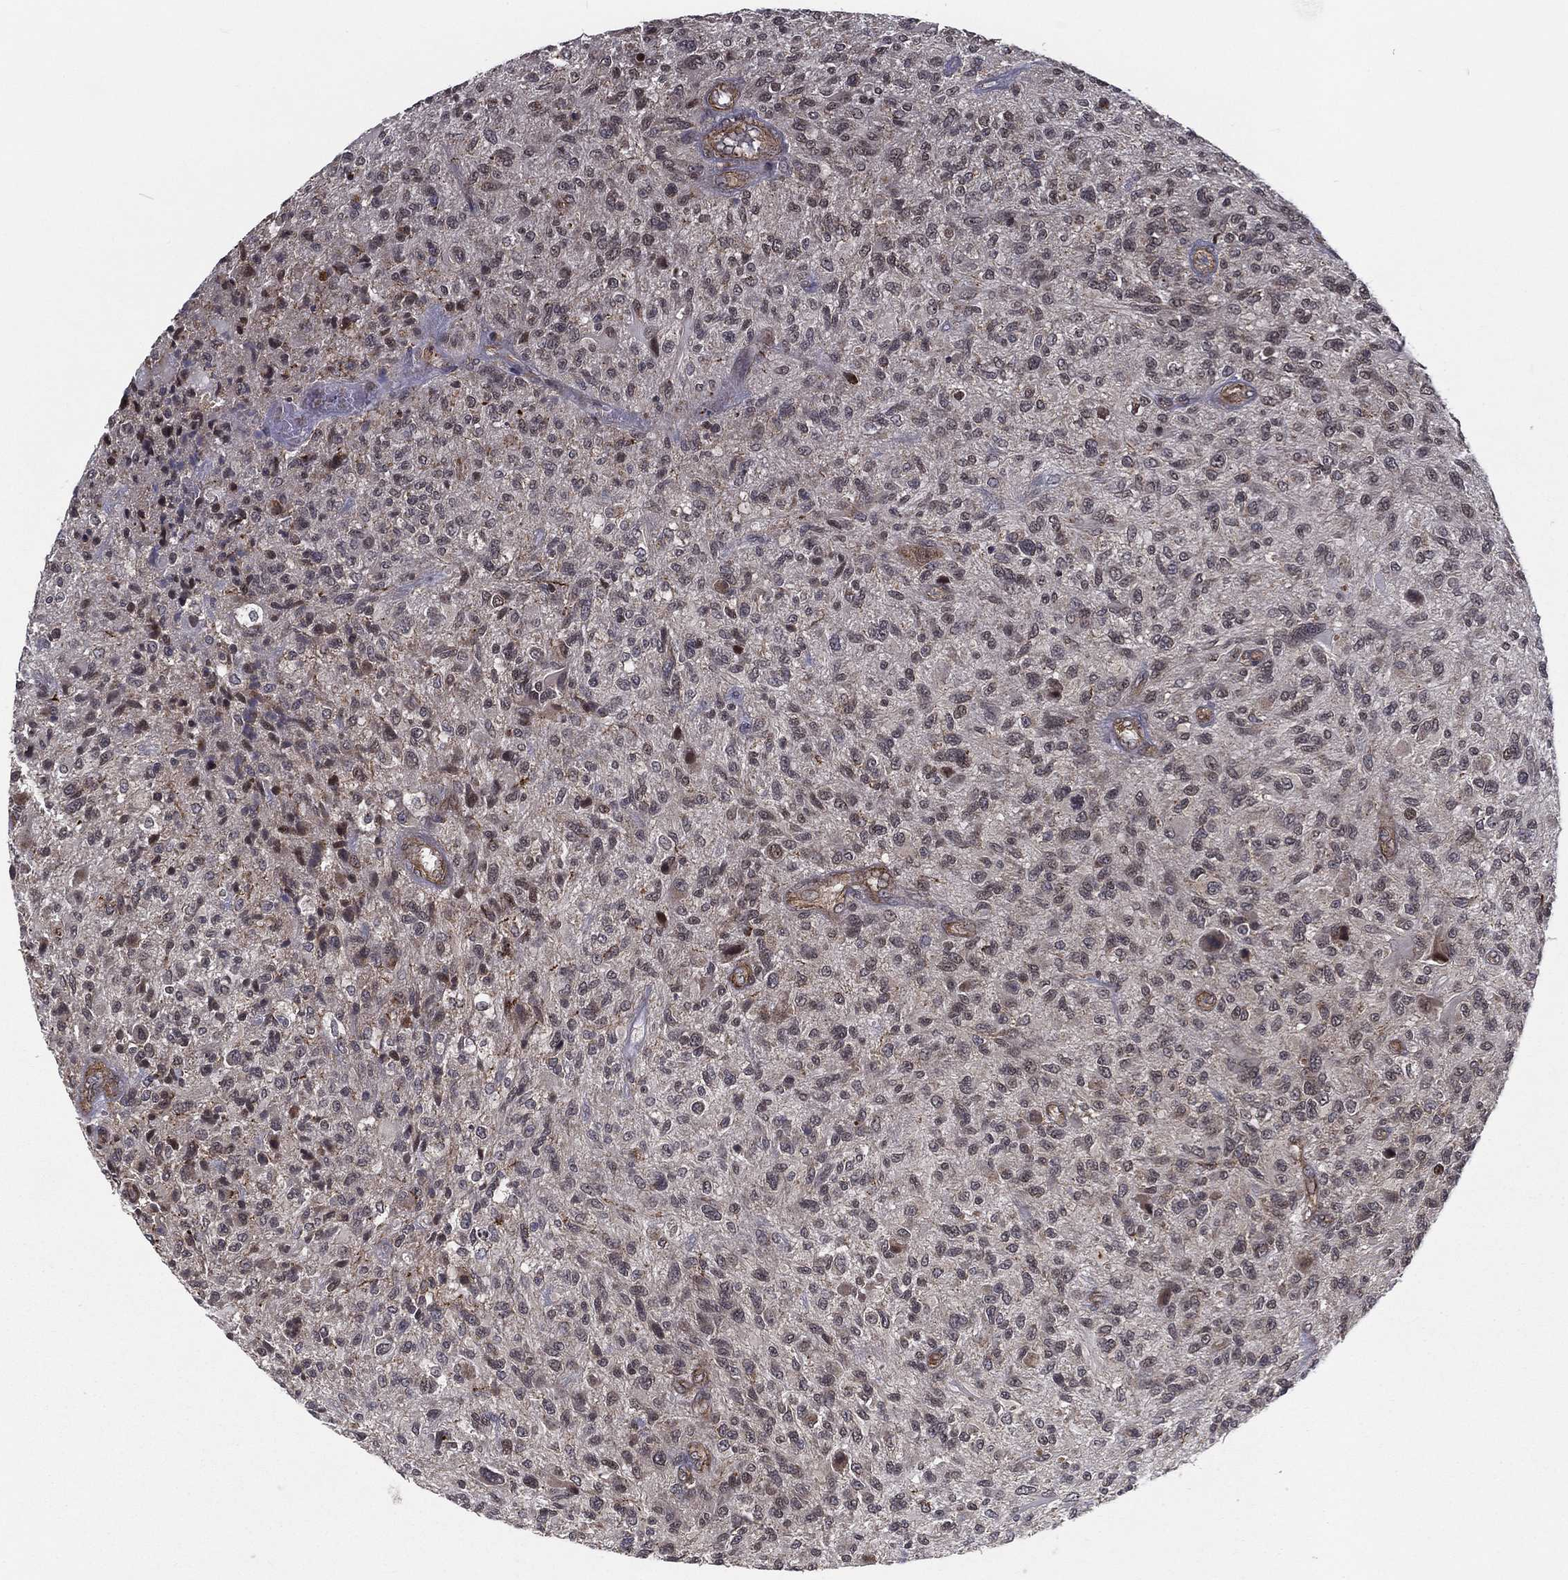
{"staining": {"intensity": "moderate", "quantity": "<25%", "location": "nuclear"}, "tissue": "glioma", "cell_type": "Tumor cells", "image_type": "cancer", "snomed": [{"axis": "morphology", "description": "Glioma, malignant, High grade"}, {"axis": "topography", "description": "Brain"}], "caption": "Glioma stained with immunohistochemistry (IHC) displays moderate nuclear expression in about <25% of tumor cells. (DAB IHC, brown staining for protein, blue staining for nuclei).", "gene": "UACA", "patient": {"sex": "male", "age": 47}}